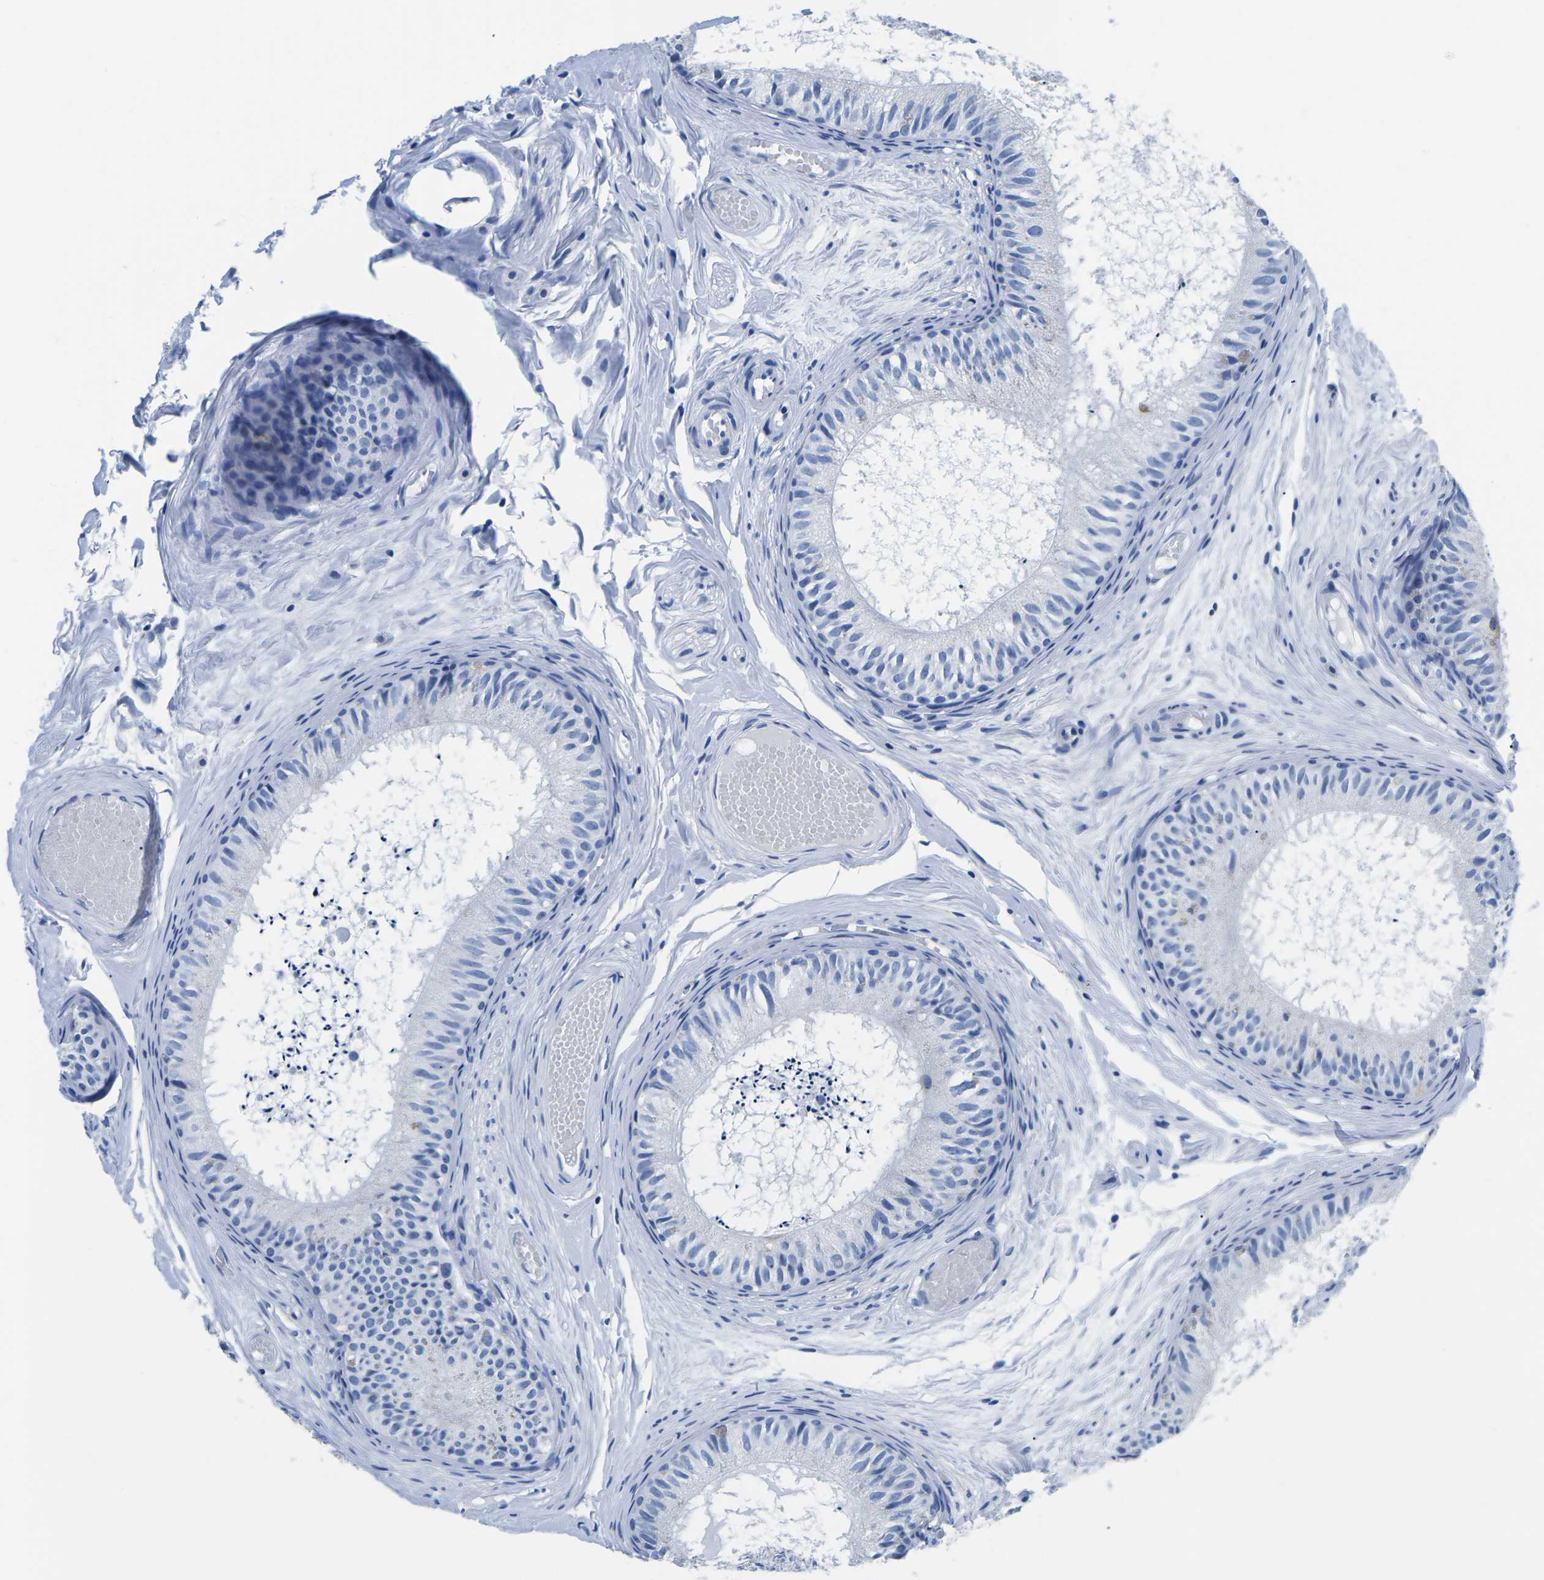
{"staining": {"intensity": "negative", "quantity": "none", "location": "none"}, "tissue": "epididymis", "cell_type": "Glandular cells", "image_type": "normal", "snomed": [{"axis": "morphology", "description": "Normal tissue, NOS"}, {"axis": "topography", "description": "Epididymis"}], "caption": "High power microscopy photomicrograph of an IHC image of normal epididymis, revealing no significant staining in glandular cells.", "gene": "CYP1A2", "patient": {"sex": "male", "age": 46}}